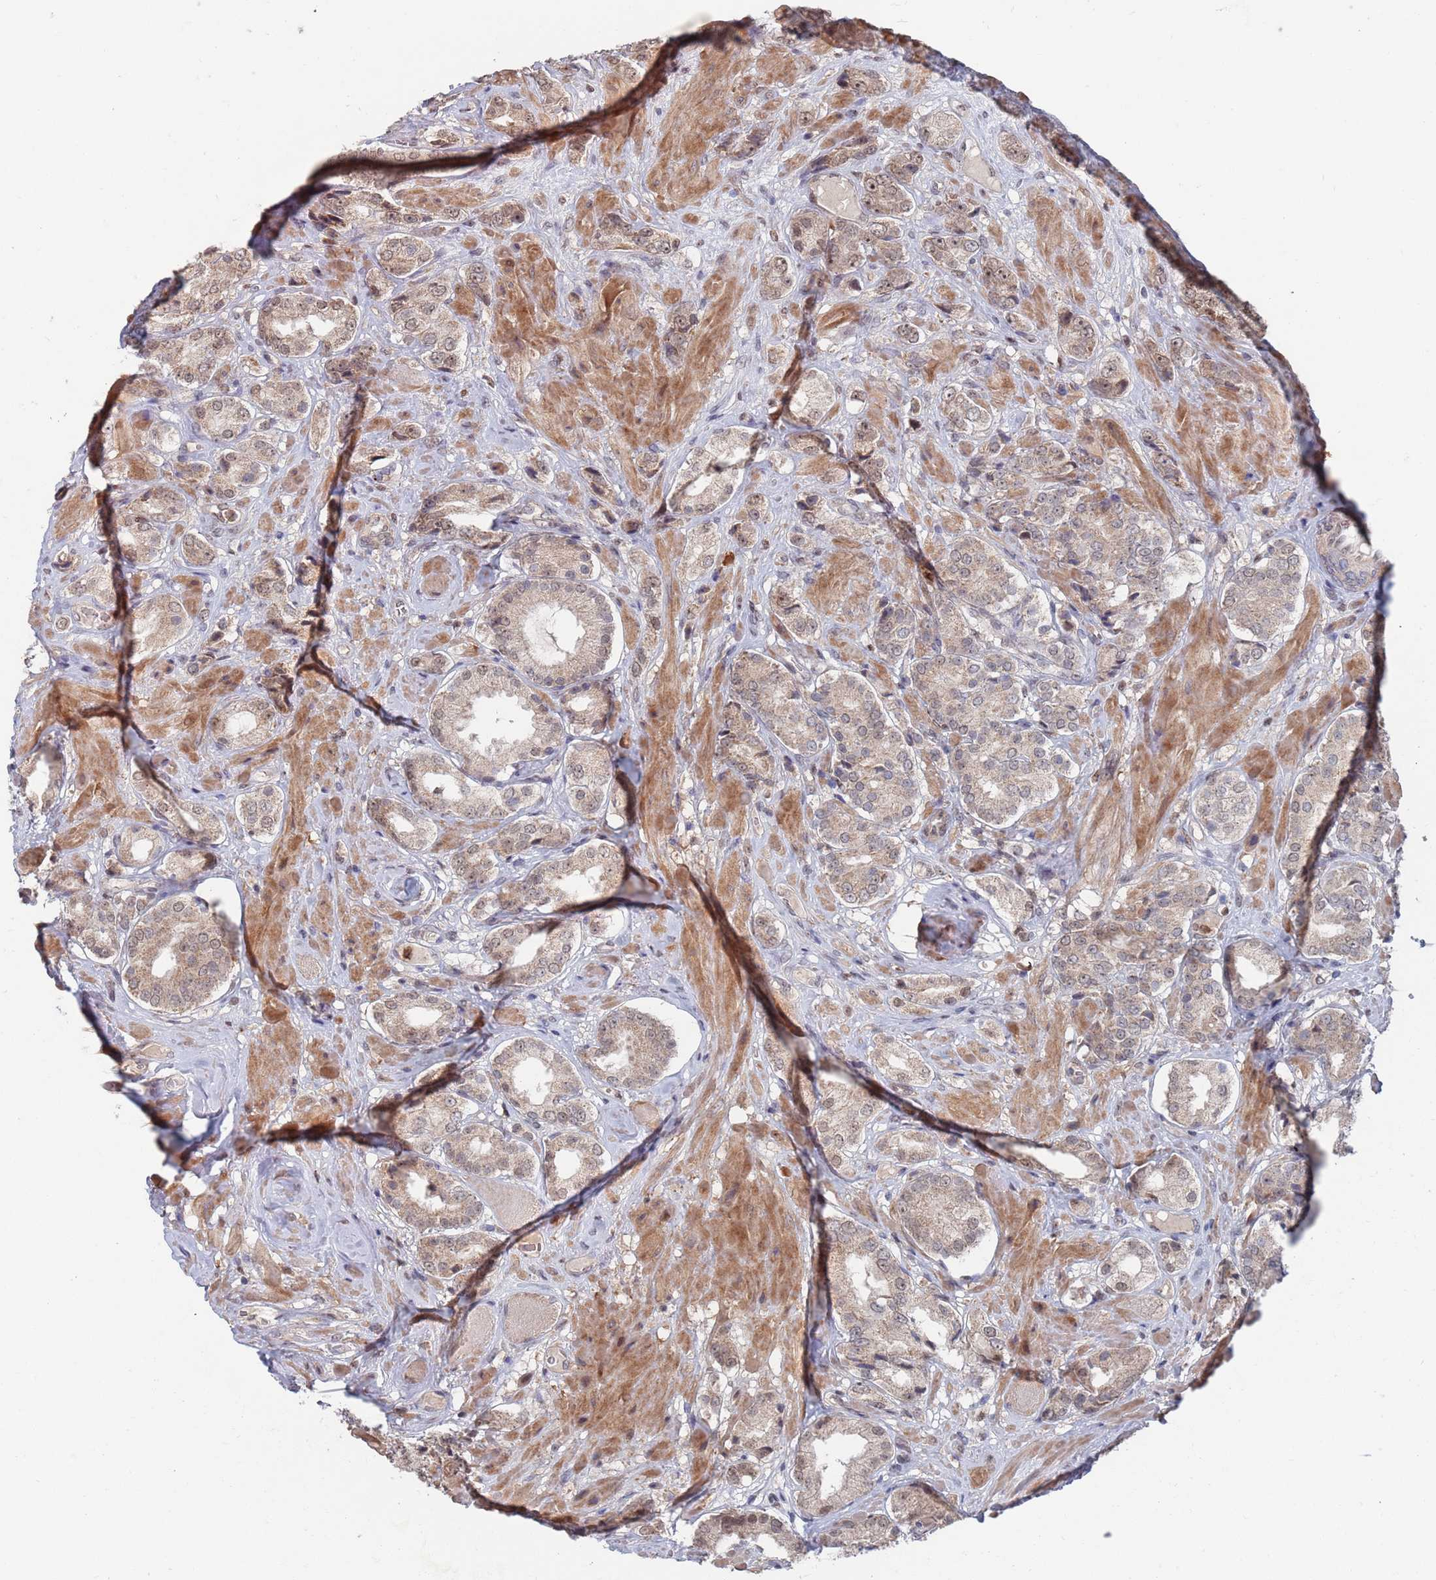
{"staining": {"intensity": "weak", "quantity": "25%-75%", "location": "cytoplasmic/membranous,nuclear"}, "tissue": "prostate cancer", "cell_type": "Tumor cells", "image_type": "cancer", "snomed": [{"axis": "morphology", "description": "Adenocarcinoma, High grade"}, {"axis": "topography", "description": "Prostate and seminal vesicle, NOS"}], "caption": "A micrograph showing weak cytoplasmic/membranous and nuclear staining in approximately 25%-75% of tumor cells in adenocarcinoma (high-grade) (prostate), as visualized by brown immunohistochemical staining.", "gene": "RPP25", "patient": {"sex": "male", "age": 64}}